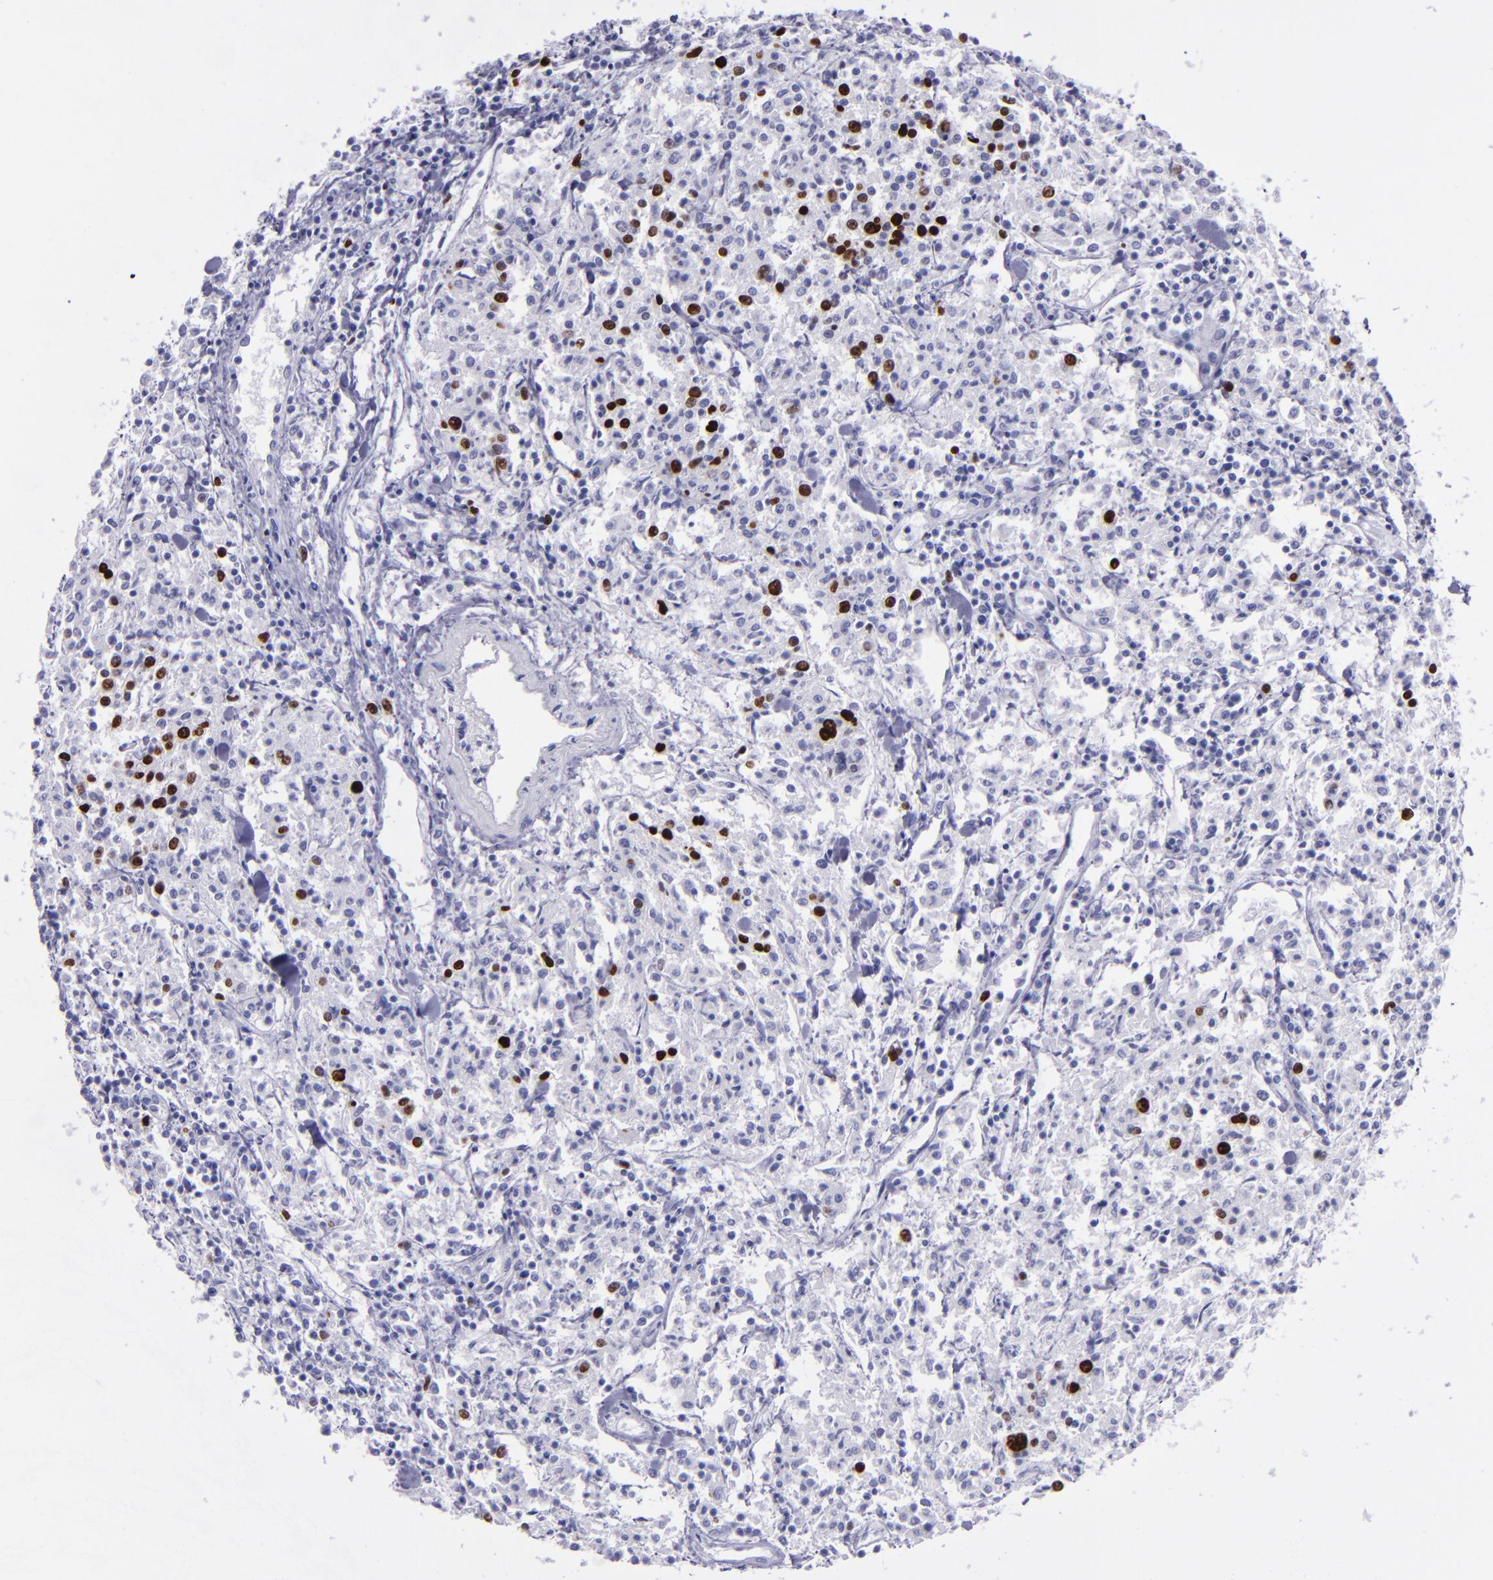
{"staining": {"intensity": "strong", "quantity": "<25%", "location": "nuclear"}, "tissue": "lymphoma", "cell_type": "Tumor cells", "image_type": "cancer", "snomed": [{"axis": "morphology", "description": "Malignant lymphoma, non-Hodgkin's type, Low grade"}, {"axis": "topography", "description": "Small intestine"}], "caption": "Lymphoma tissue reveals strong nuclear staining in approximately <25% of tumor cells, visualized by immunohistochemistry.", "gene": "TOP2A", "patient": {"sex": "female", "age": 59}}